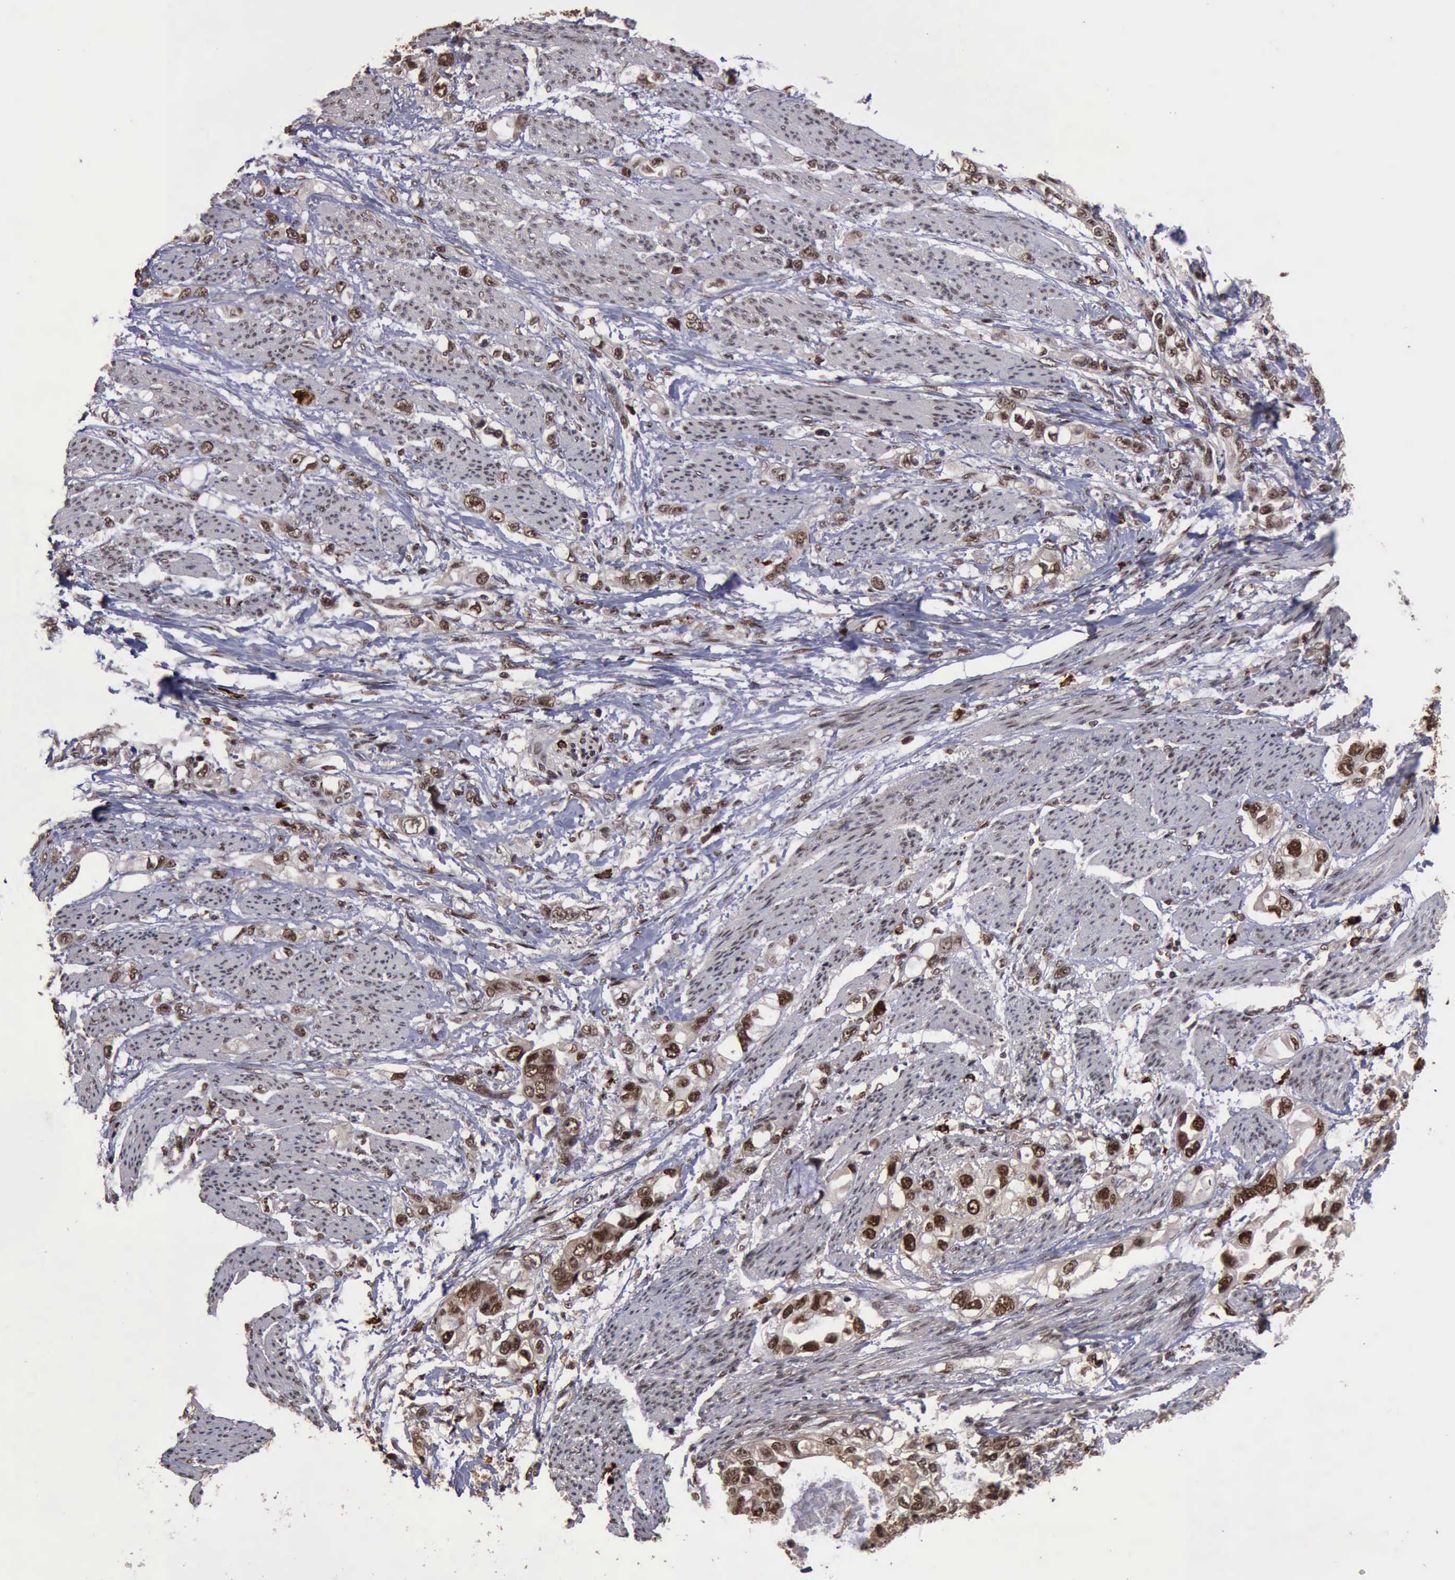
{"staining": {"intensity": "strong", "quantity": ">75%", "location": "cytoplasmic/membranous,nuclear"}, "tissue": "stomach cancer", "cell_type": "Tumor cells", "image_type": "cancer", "snomed": [{"axis": "morphology", "description": "Adenocarcinoma, NOS"}, {"axis": "topography", "description": "Stomach, upper"}], "caption": "Immunohistochemical staining of human adenocarcinoma (stomach) displays high levels of strong cytoplasmic/membranous and nuclear protein staining in about >75% of tumor cells.", "gene": "TRMT2A", "patient": {"sex": "female", "age": 52}}